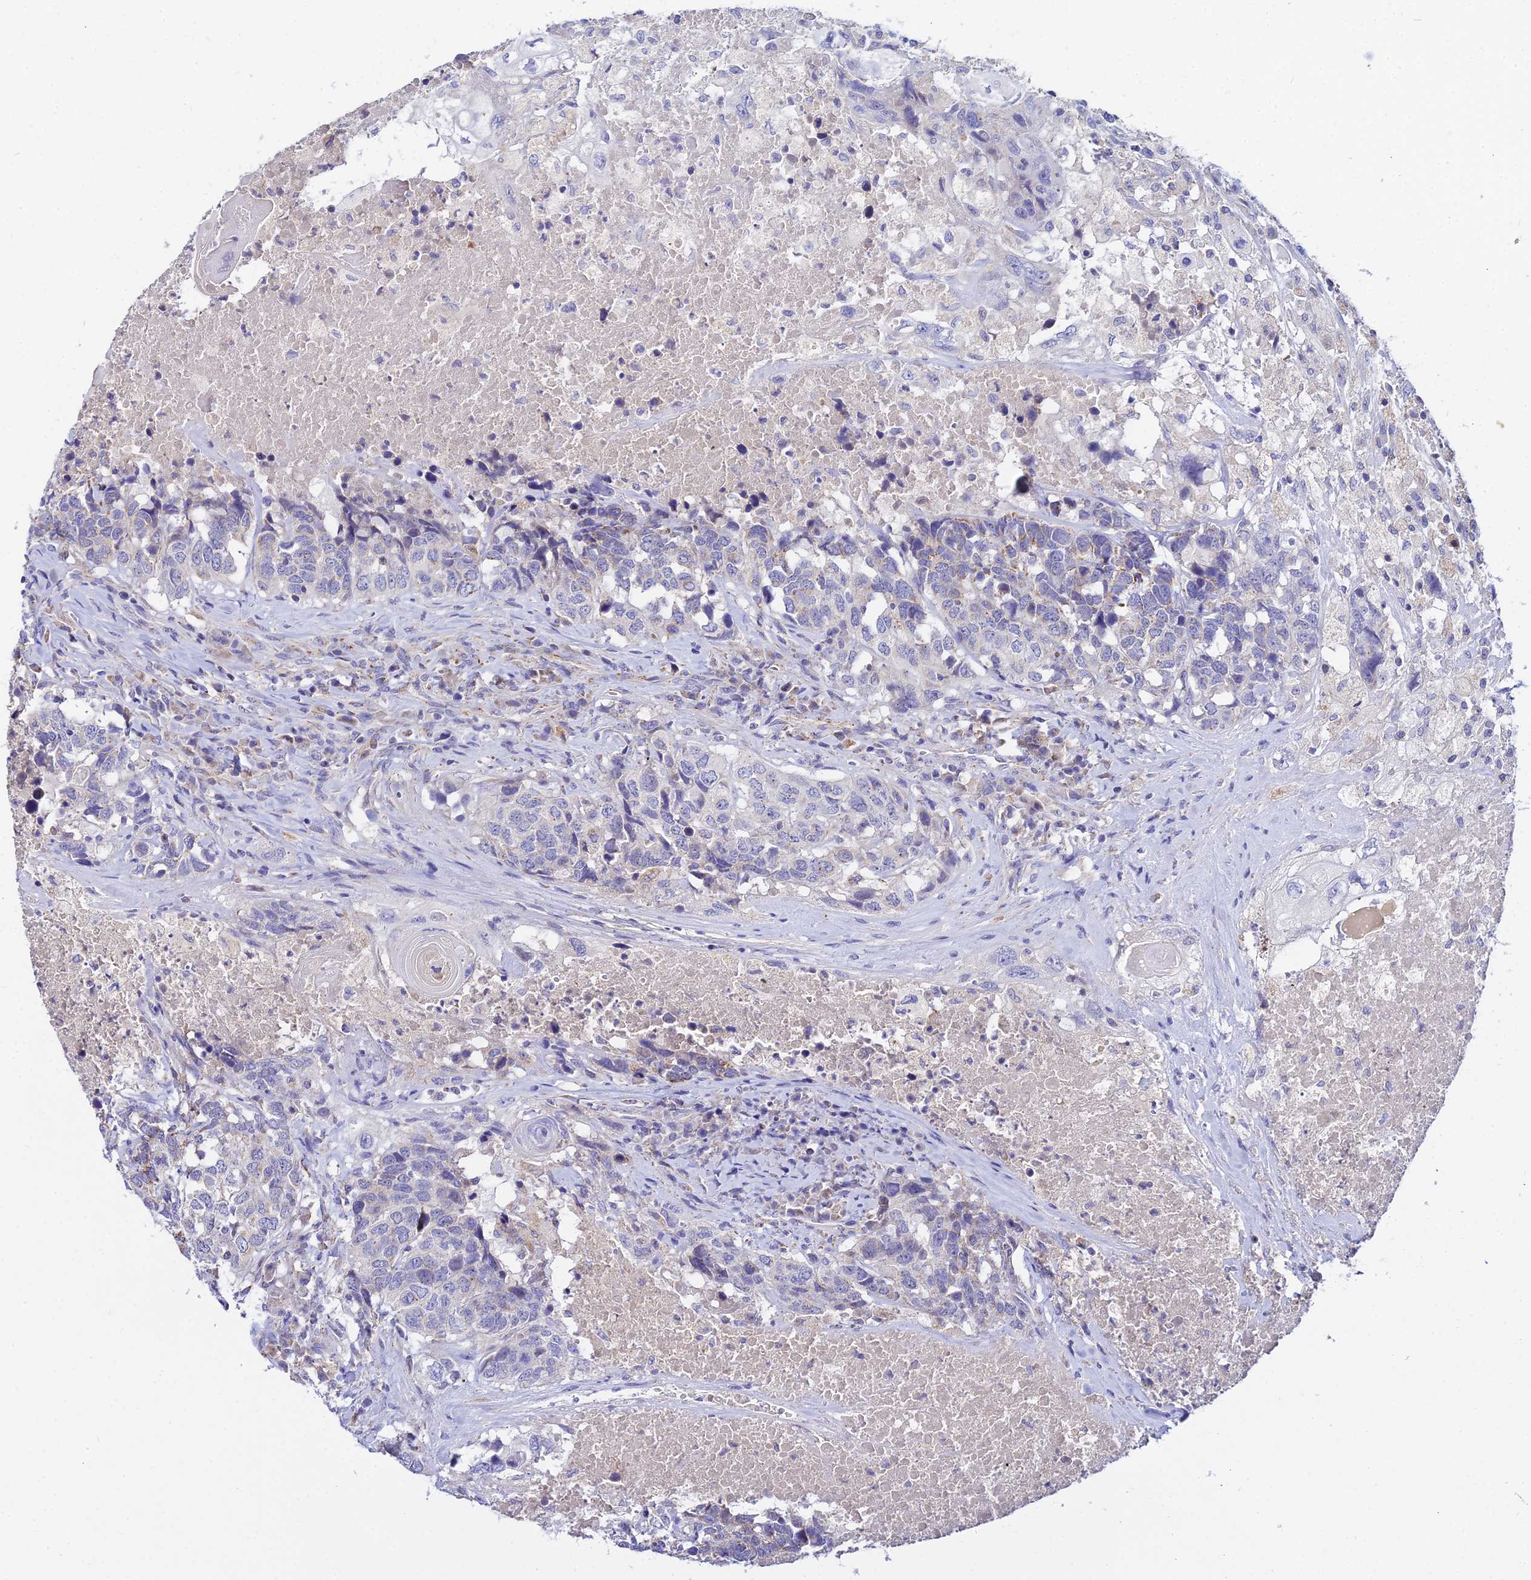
{"staining": {"intensity": "negative", "quantity": "none", "location": "none"}, "tissue": "head and neck cancer", "cell_type": "Tumor cells", "image_type": "cancer", "snomed": [{"axis": "morphology", "description": "Squamous cell carcinoma, NOS"}, {"axis": "topography", "description": "Head-Neck"}], "caption": "High power microscopy histopathology image of an immunohistochemistry (IHC) micrograph of head and neck cancer, revealing no significant expression in tumor cells. (DAB immunohistochemistry with hematoxylin counter stain).", "gene": "ACOT2", "patient": {"sex": "male", "age": 66}}